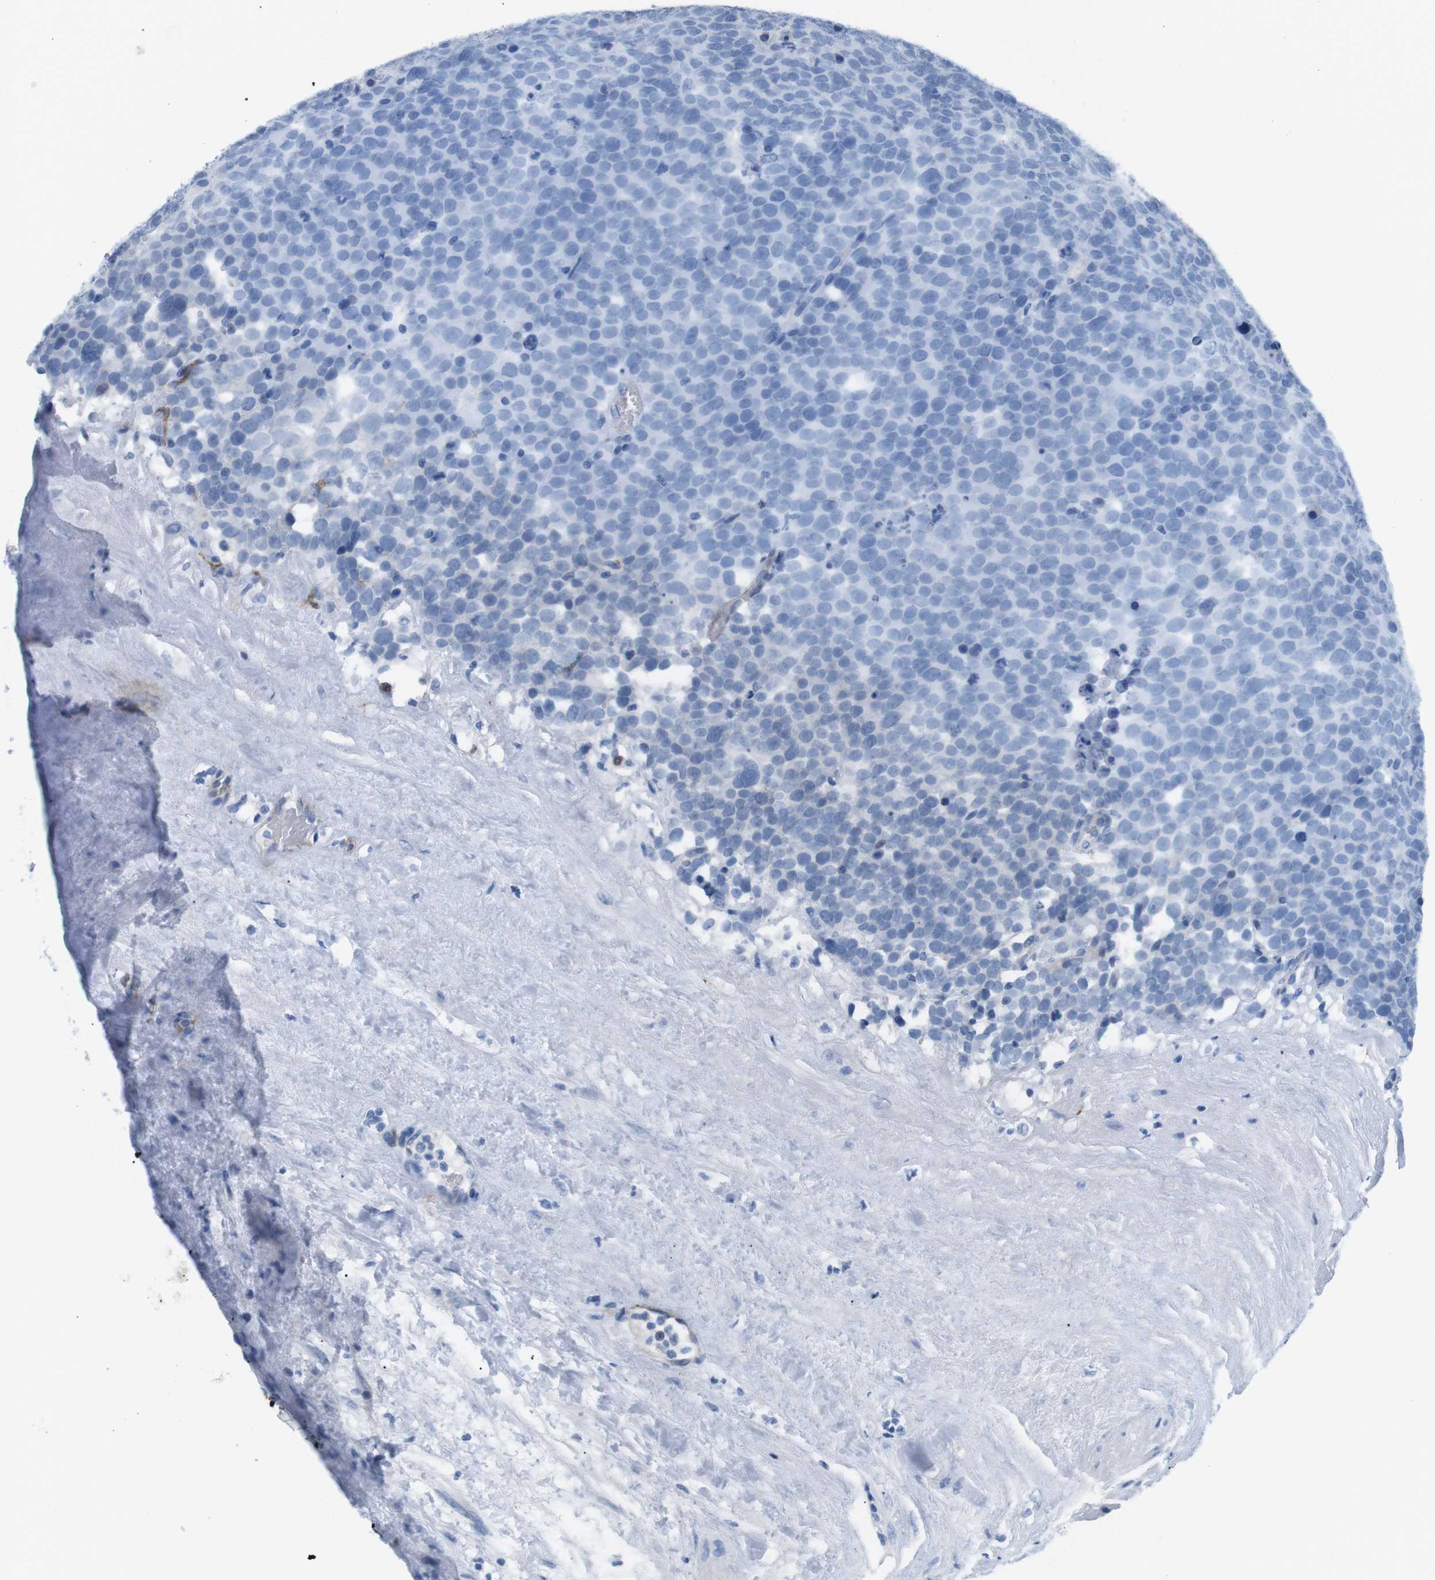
{"staining": {"intensity": "negative", "quantity": "none", "location": "none"}, "tissue": "testis cancer", "cell_type": "Tumor cells", "image_type": "cancer", "snomed": [{"axis": "morphology", "description": "Seminoma, NOS"}, {"axis": "topography", "description": "Testis"}], "caption": "Tumor cells are negative for brown protein staining in testis cancer (seminoma).", "gene": "TNFRSF4", "patient": {"sex": "male", "age": 71}}